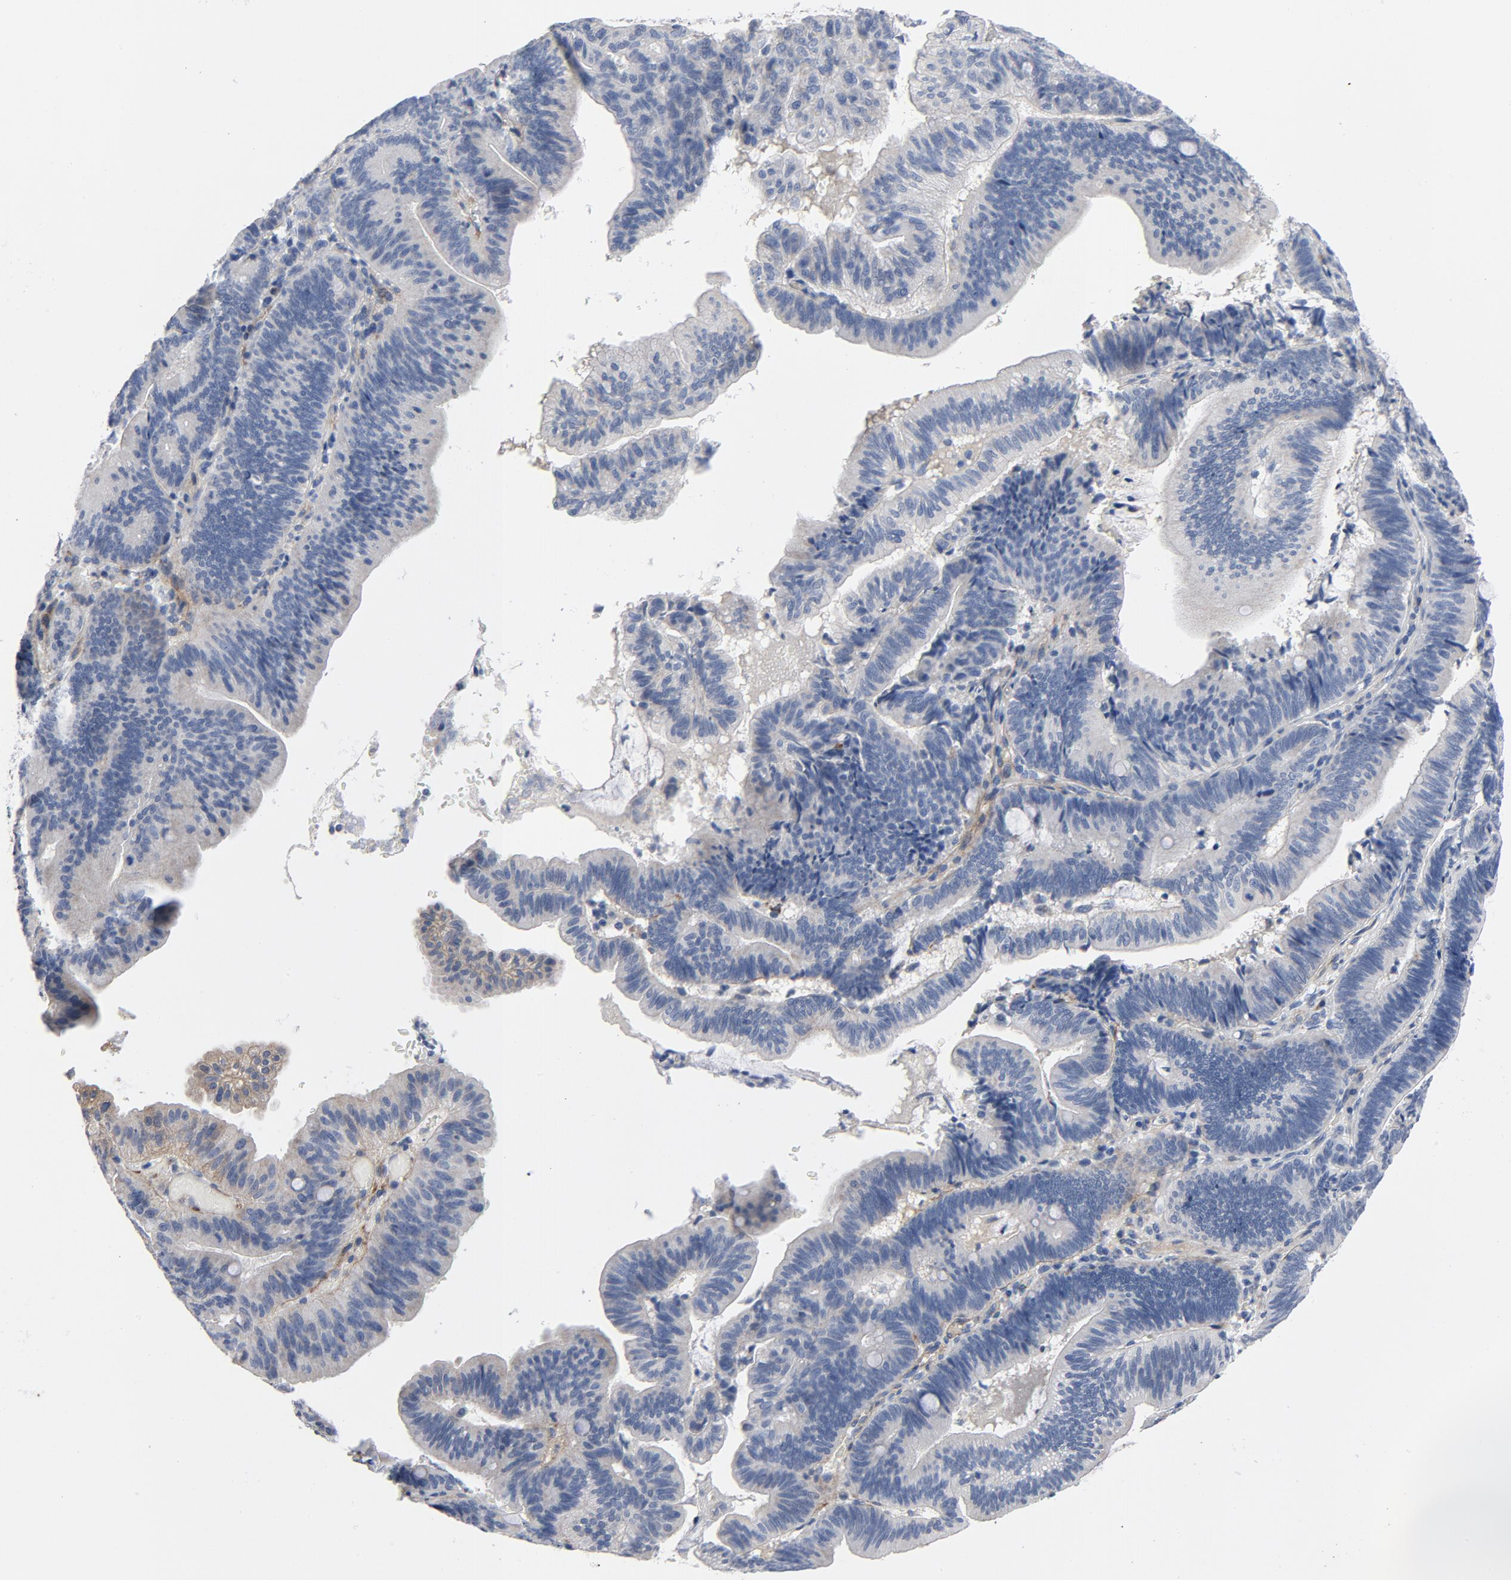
{"staining": {"intensity": "negative", "quantity": "none", "location": "none"}, "tissue": "pancreatic cancer", "cell_type": "Tumor cells", "image_type": "cancer", "snomed": [{"axis": "morphology", "description": "Adenocarcinoma, NOS"}, {"axis": "topography", "description": "Pancreas"}], "caption": "An image of human pancreatic adenocarcinoma is negative for staining in tumor cells.", "gene": "LAMC1", "patient": {"sex": "male", "age": 82}}